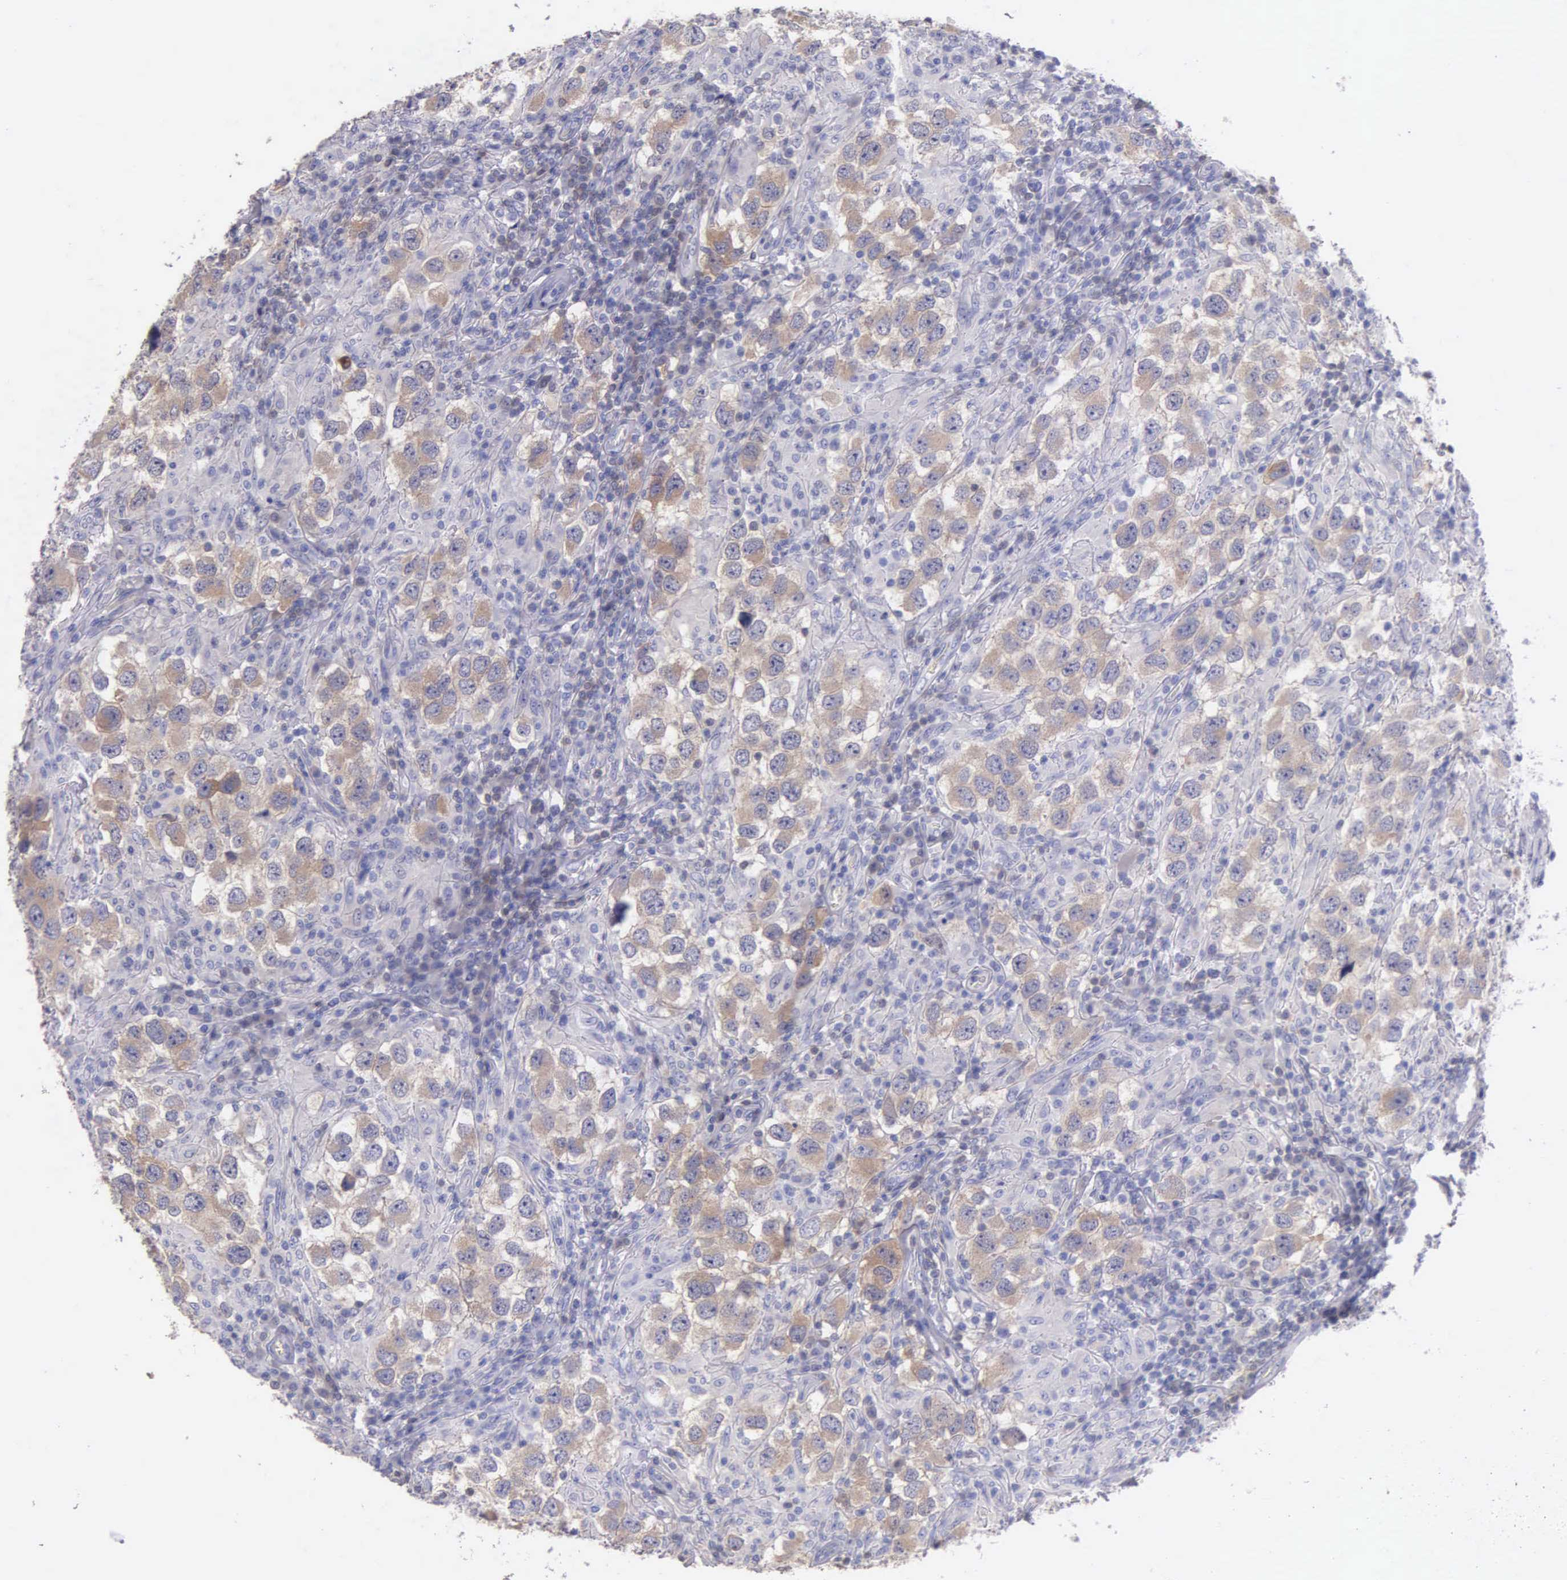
{"staining": {"intensity": "weak", "quantity": ">75%", "location": "cytoplasmic/membranous"}, "tissue": "testis cancer", "cell_type": "Tumor cells", "image_type": "cancer", "snomed": [{"axis": "morphology", "description": "Carcinoma, Embryonal, NOS"}, {"axis": "topography", "description": "Testis"}], "caption": "Immunohistochemical staining of testis embryonal carcinoma shows low levels of weak cytoplasmic/membranous protein expression in about >75% of tumor cells.", "gene": "GSTT2", "patient": {"sex": "male", "age": 21}}